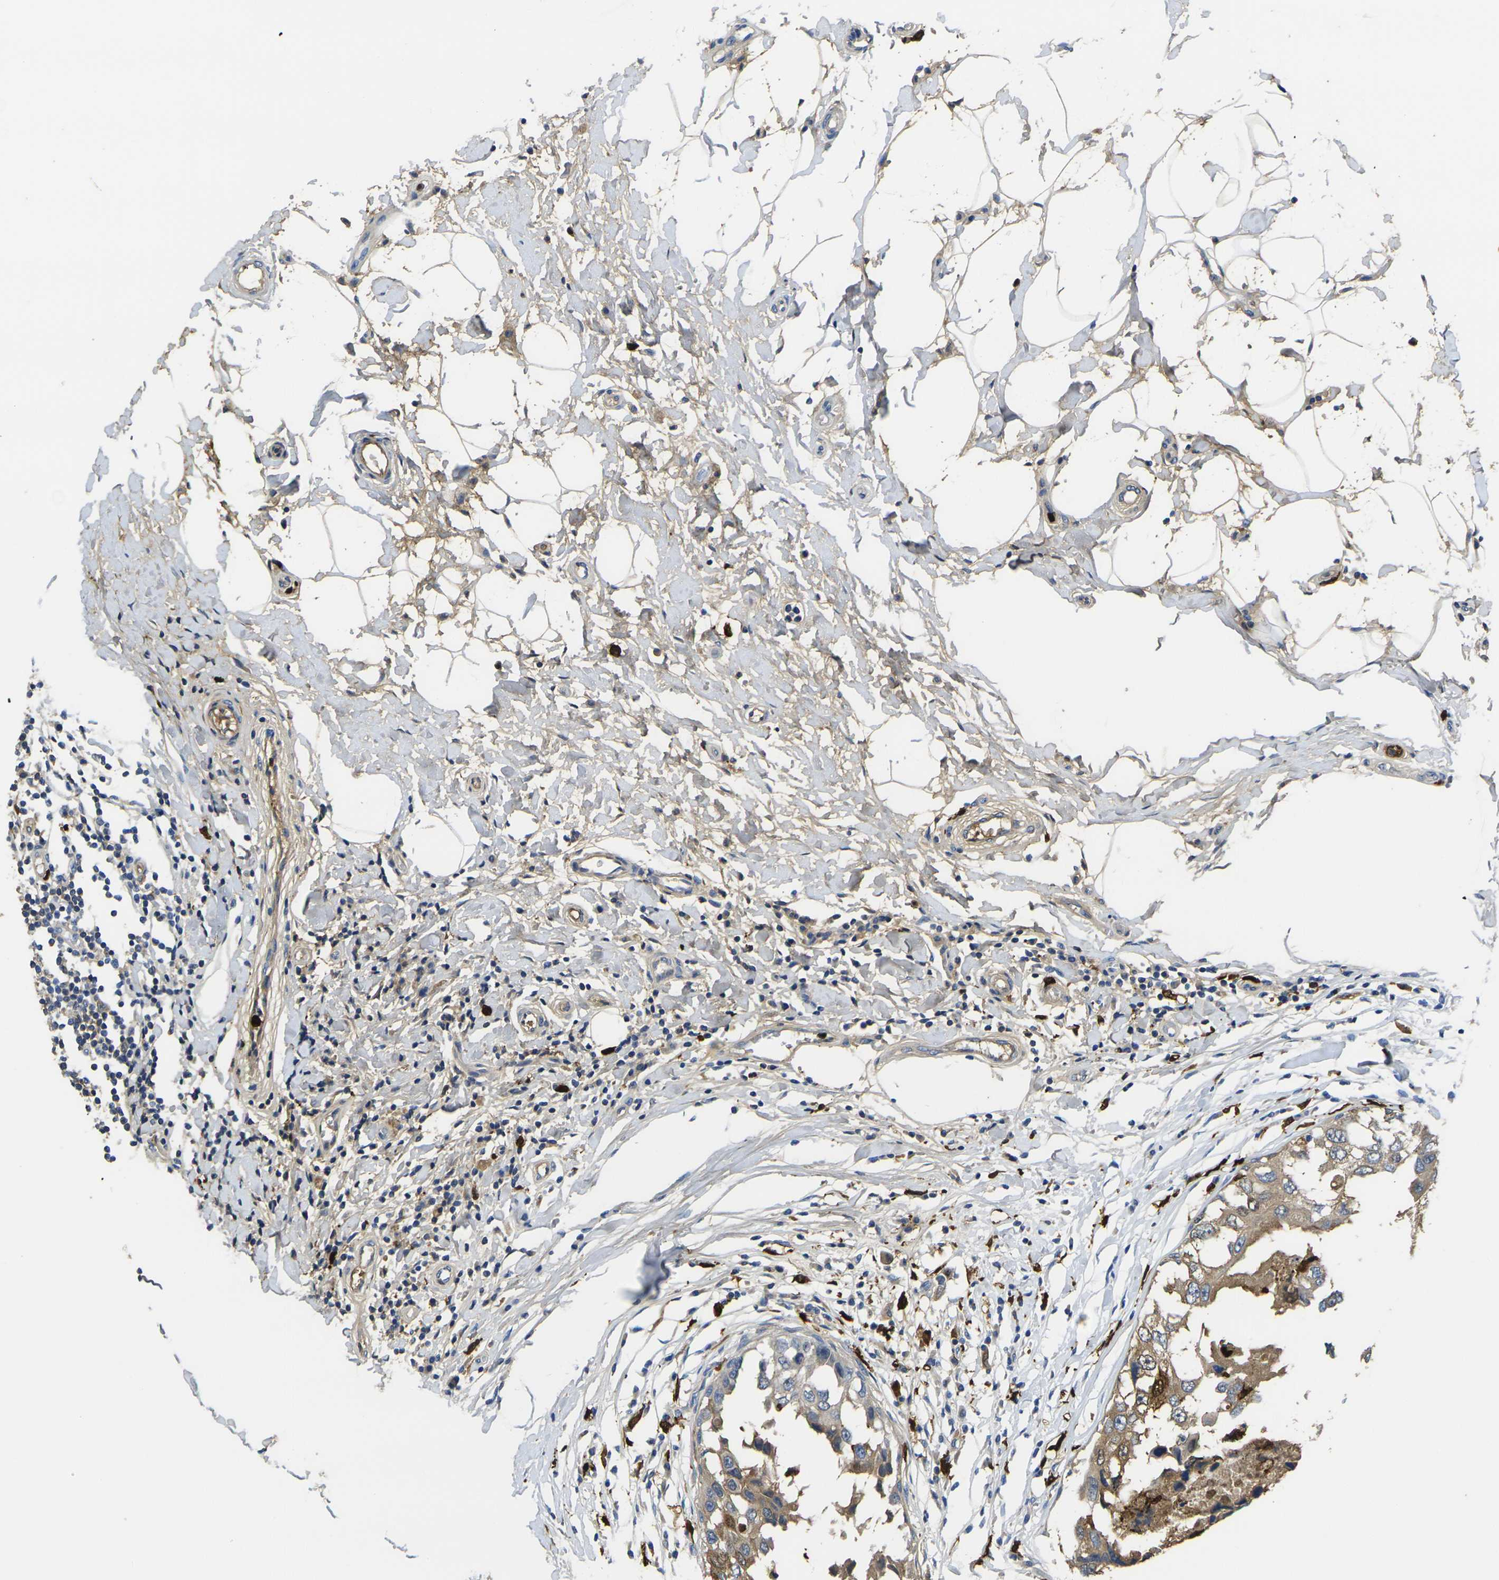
{"staining": {"intensity": "strong", "quantity": "25%-75%", "location": "cytoplasmic/membranous"}, "tissue": "breast cancer", "cell_type": "Tumor cells", "image_type": "cancer", "snomed": [{"axis": "morphology", "description": "Duct carcinoma"}, {"axis": "topography", "description": "Breast"}], "caption": "Immunohistochemistry (IHC) staining of breast infiltrating ductal carcinoma, which displays high levels of strong cytoplasmic/membranous positivity in about 25%-75% of tumor cells indicating strong cytoplasmic/membranous protein staining. The staining was performed using DAB (3,3'-diaminobenzidine) (brown) for protein detection and nuclei were counterstained in hematoxylin (blue).", "gene": "S100A9", "patient": {"sex": "female", "age": 27}}